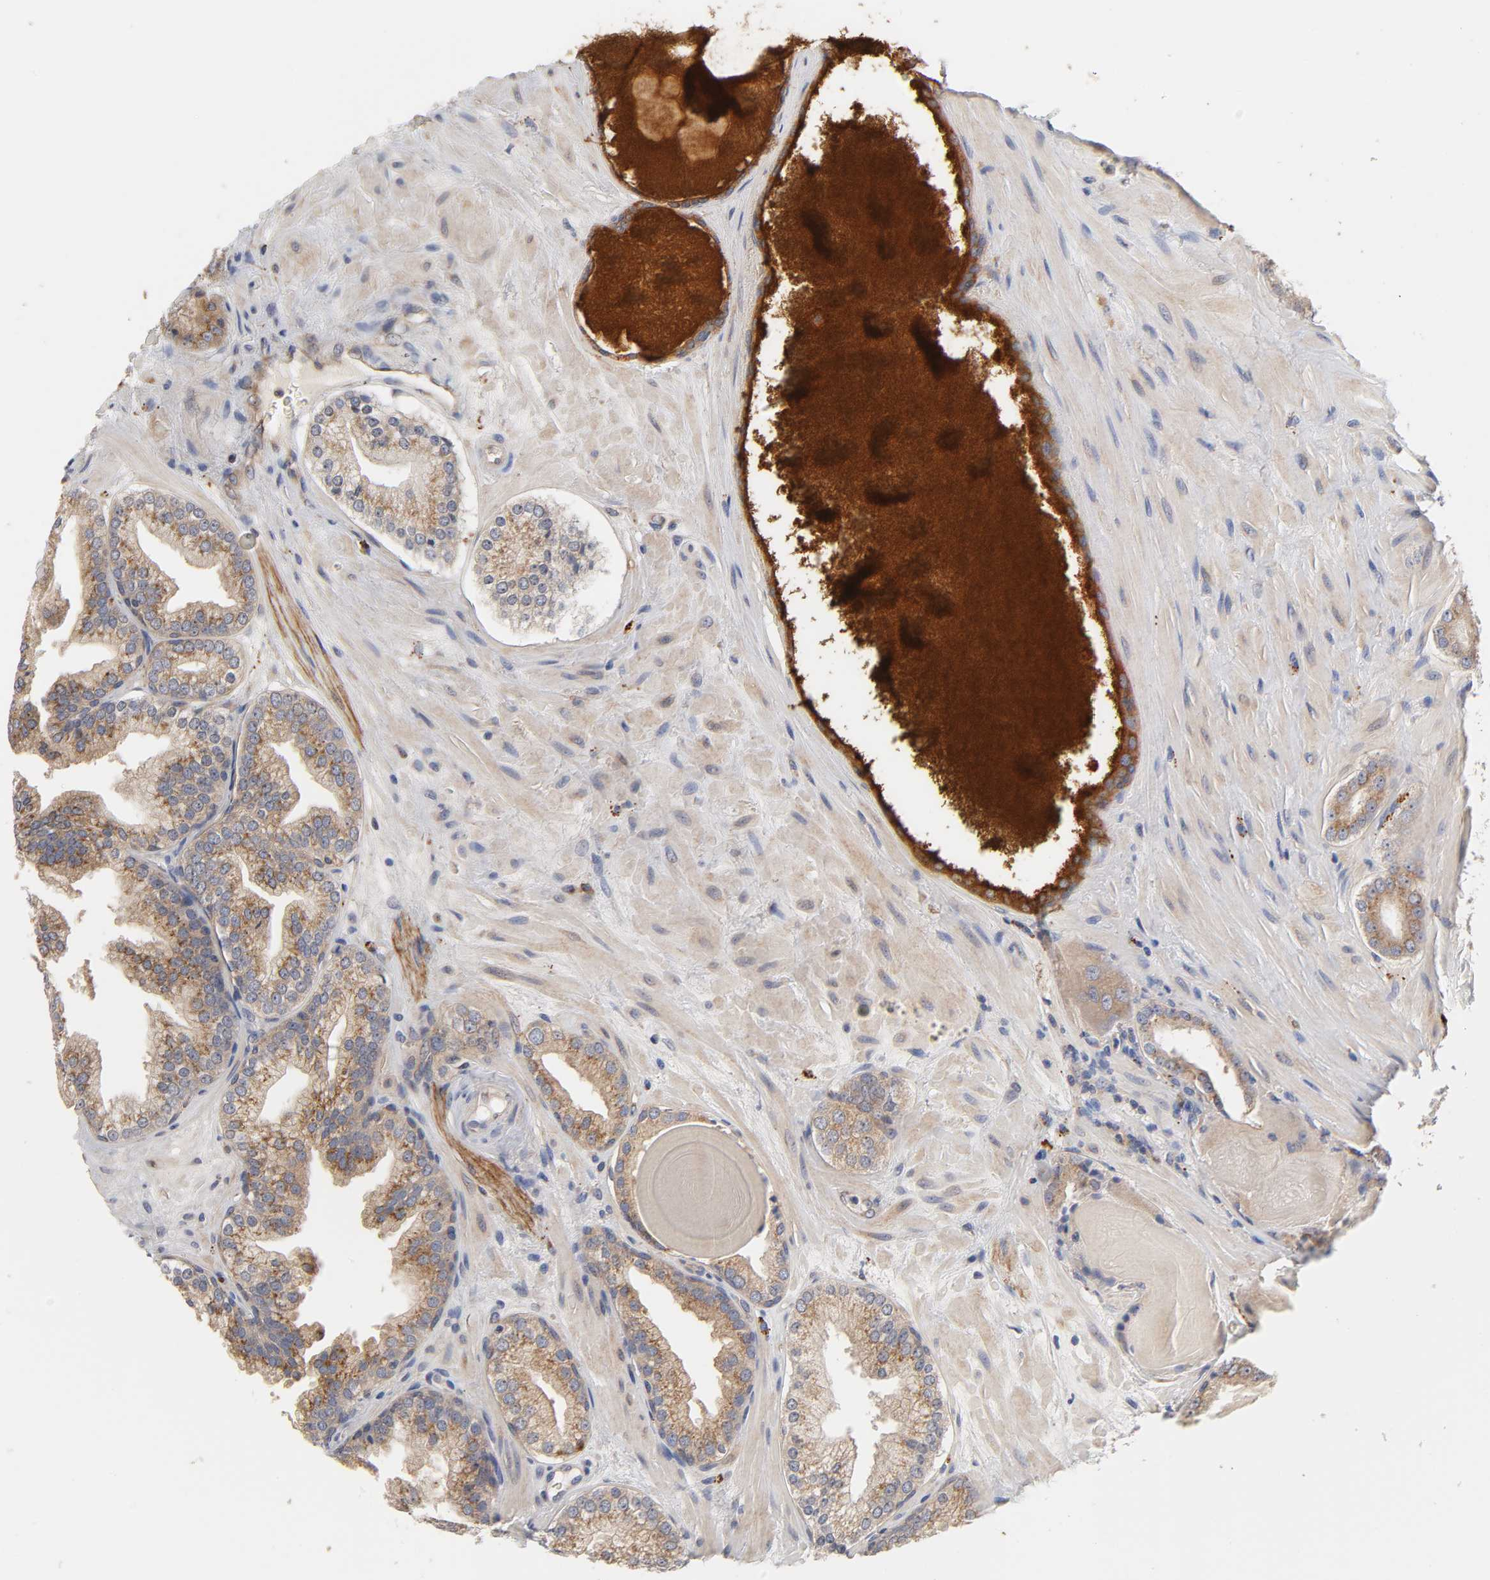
{"staining": {"intensity": "moderate", "quantity": ">75%", "location": "cytoplasmic/membranous"}, "tissue": "prostate cancer", "cell_type": "Tumor cells", "image_type": "cancer", "snomed": [{"axis": "morphology", "description": "Adenocarcinoma, High grade"}, {"axis": "topography", "description": "Prostate"}], "caption": "Prostate cancer (high-grade adenocarcinoma) stained for a protein demonstrates moderate cytoplasmic/membranous positivity in tumor cells. The protein is shown in brown color, while the nuclei are stained blue.", "gene": "C17orf75", "patient": {"sex": "male", "age": 68}}